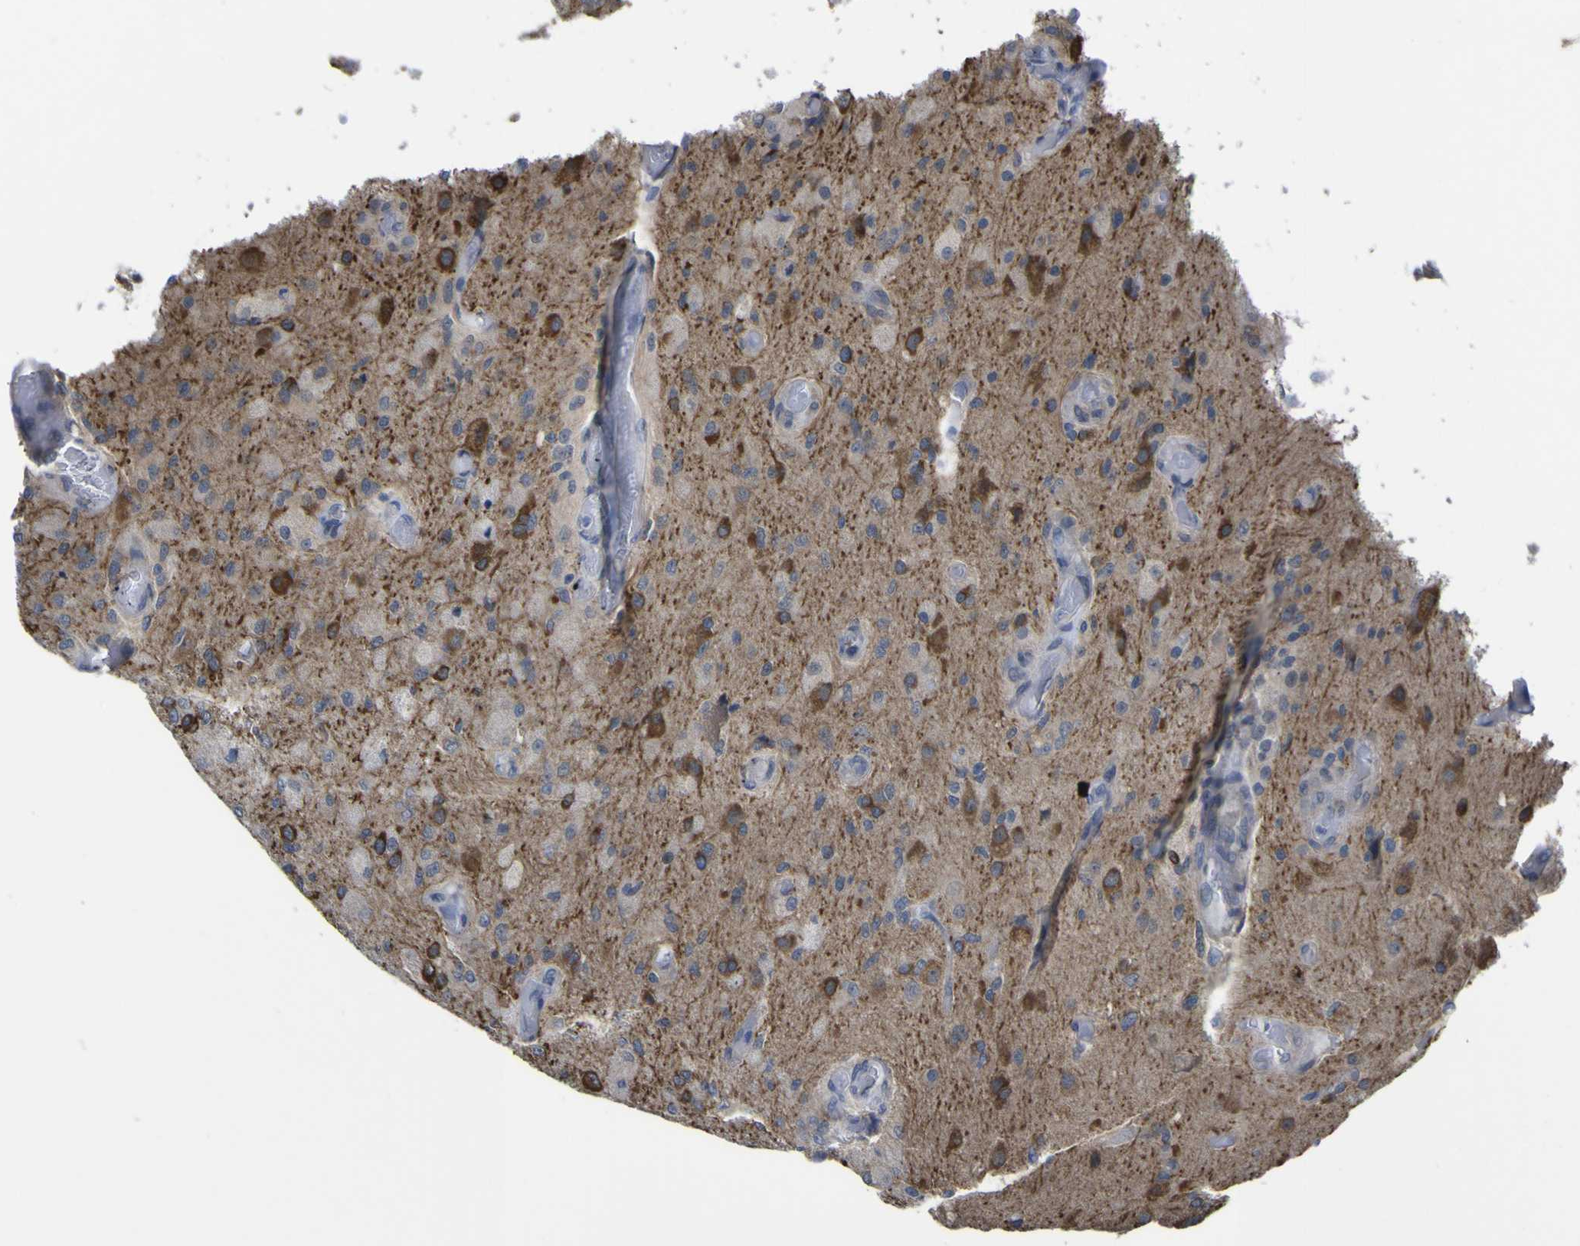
{"staining": {"intensity": "negative", "quantity": "none", "location": "none"}, "tissue": "glioma", "cell_type": "Tumor cells", "image_type": "cancer", "snomed": [{"axis": "morphology", "description": "Normal tissue, NOS"}, {"axis": "morphology", "description": "Glioma, malignant, High grade"}, {"axis": "topography", "description": "Cerebral cortex"}], "caption": "Malignant glioma (high-grade) was stained to show a protein in brown. There is no significant positivity in tumor cells. (Immunohistochemistry, brightfield microscopy, high magnification).", "gene": "TNFRSF11A", "patient": {"sex": "male", "age": 77}}